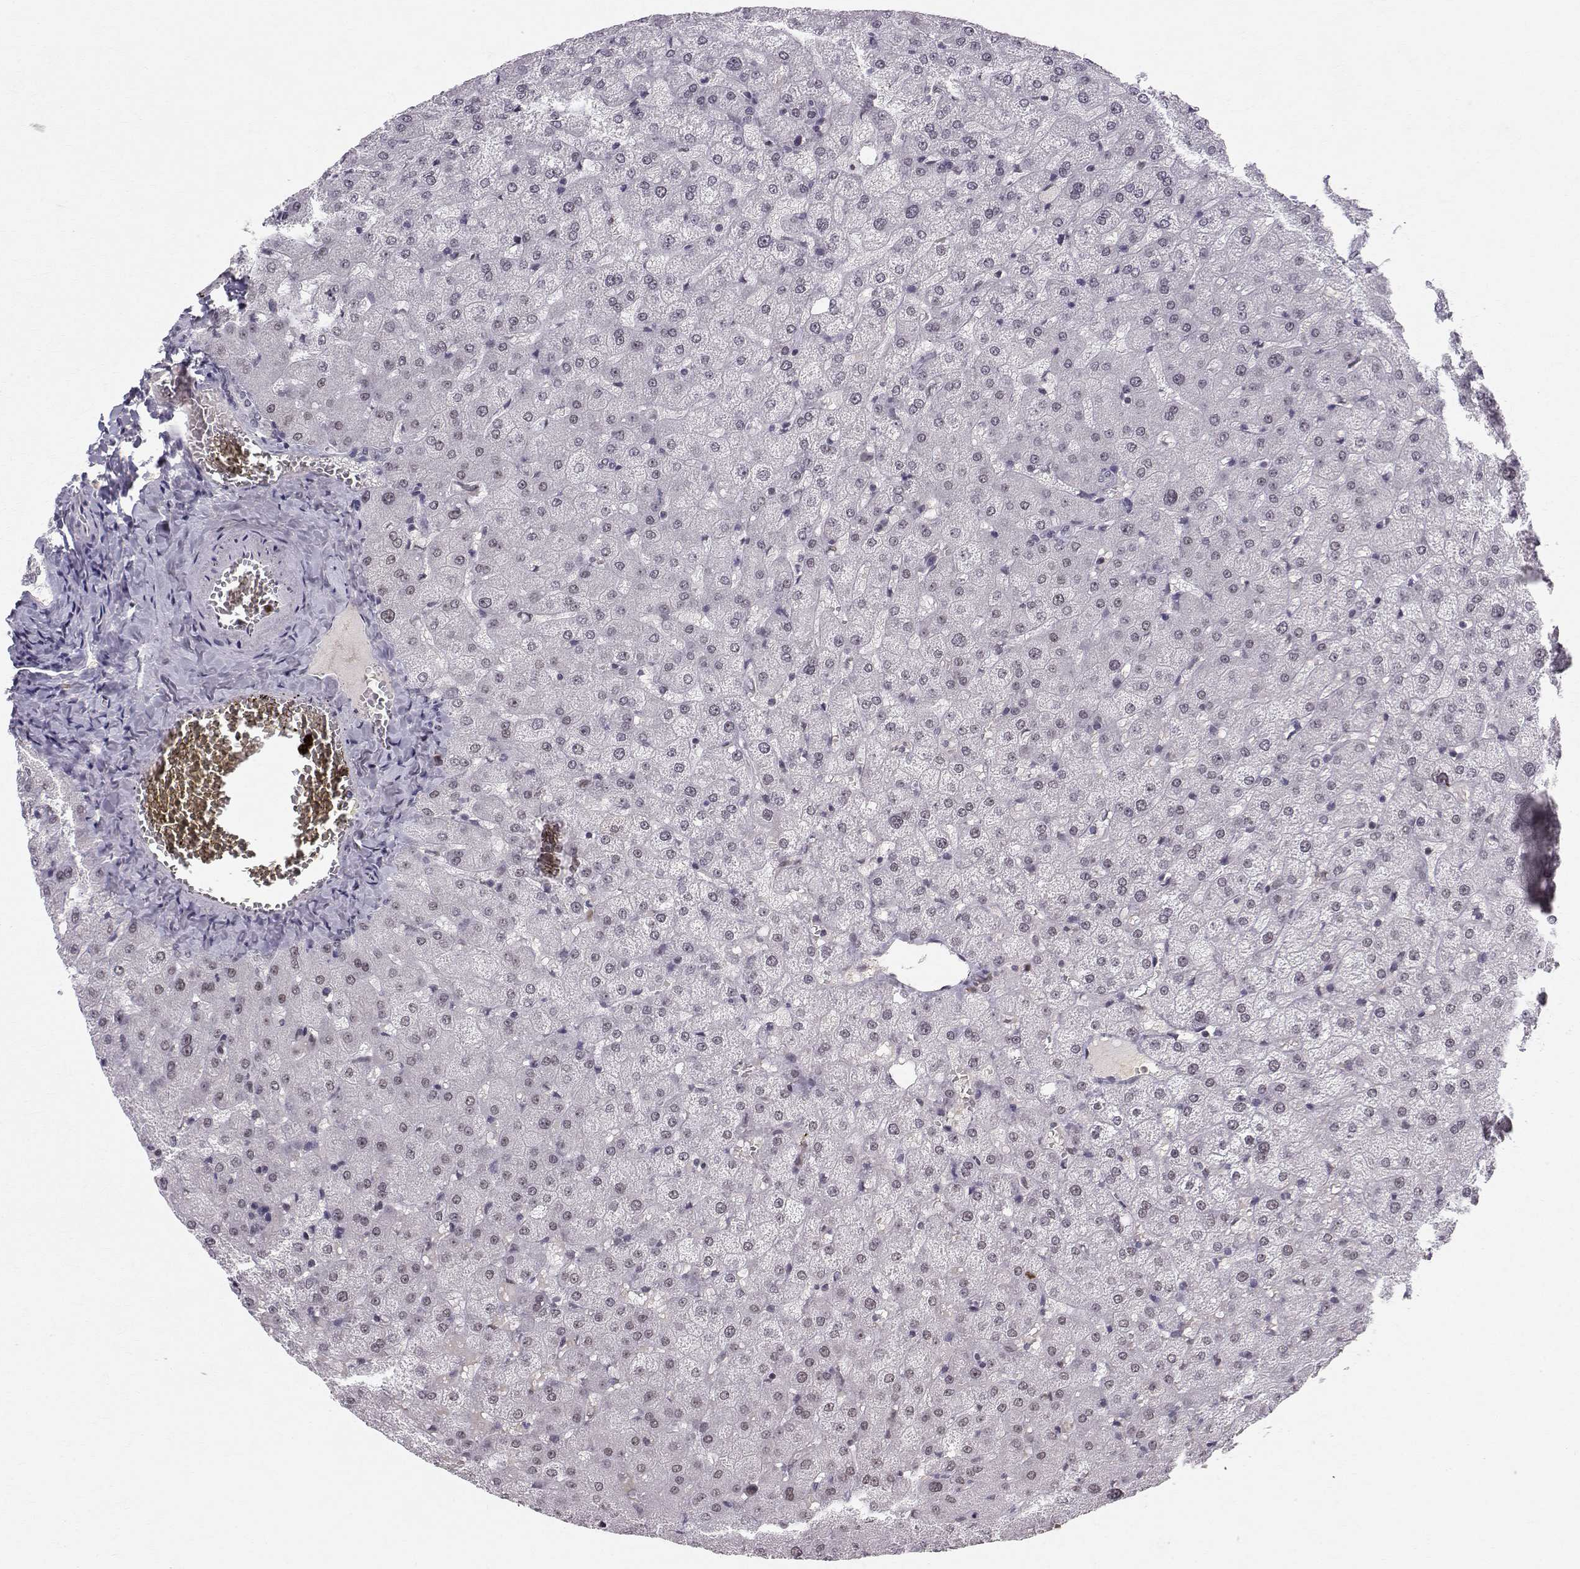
{"staining": {"intensity": "negative", "quantity": "none", "location": "none"}, "tissue": "liver", "cell_type": "Cholangiocytes", "image_type": "normal", "snomed": [{"axis": "morphology", "description": "Normal tissue, NOS"}, {"axis": "topography", "description": "Liver"}], "caption": "The image exhibits no staining of cholangiocytes in normal liver.", "gene": "RPP38", "patient": {"sex": "female", "age": 50}}